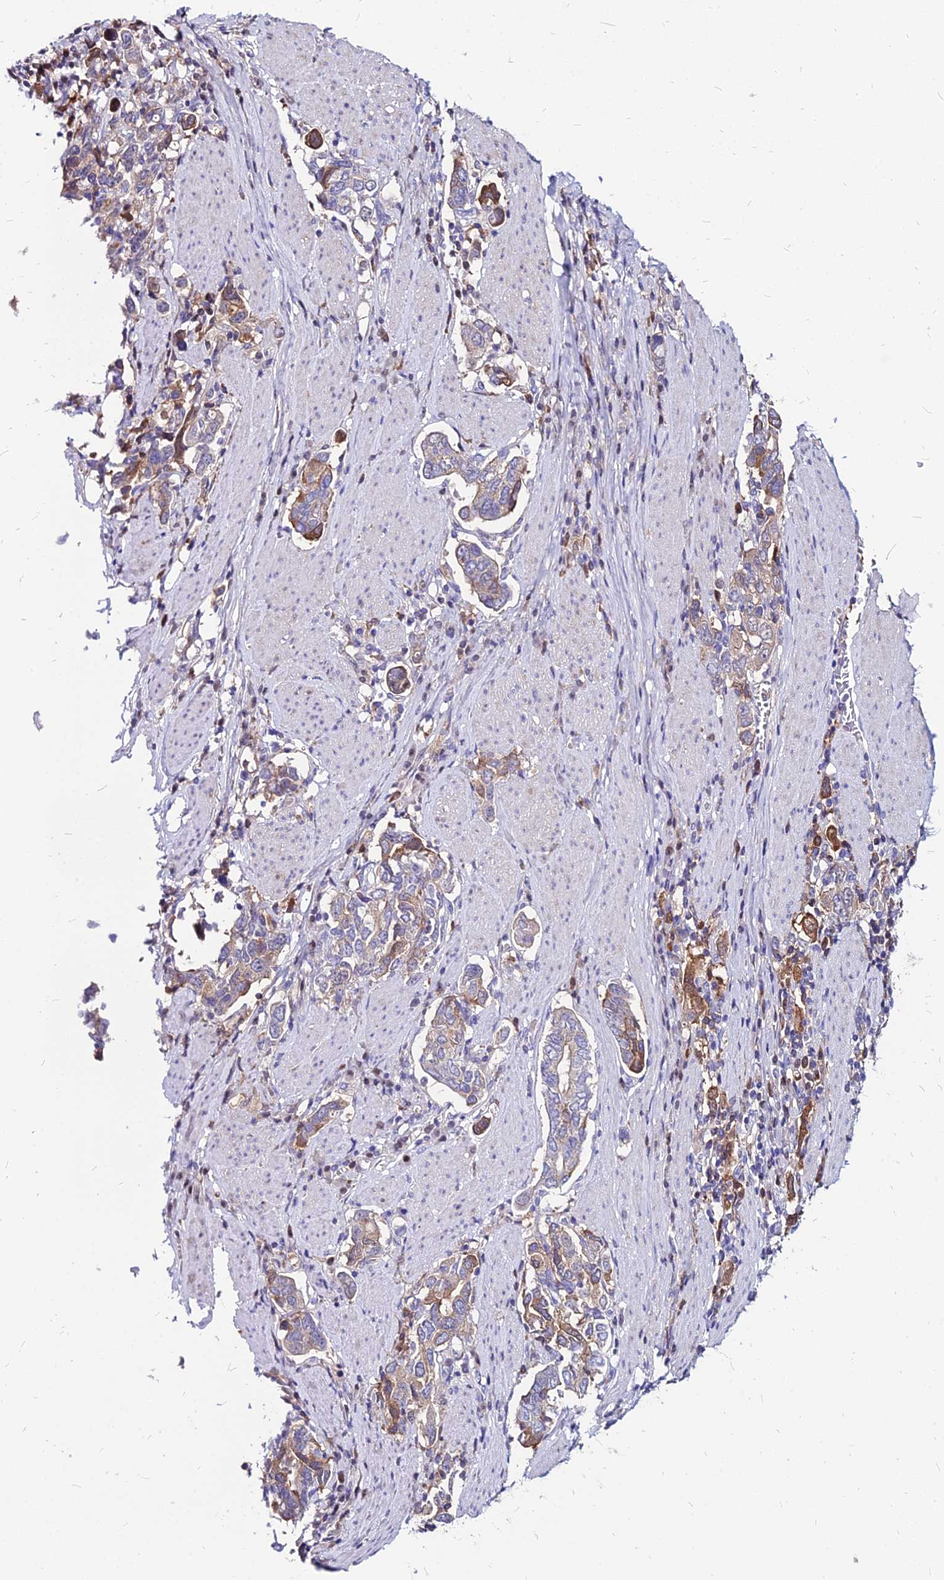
{"staining": {"intensity": "weak", "quantity": "25%-75%", "location": "cytoplasmic/membranous"}, "tissue": "stomach cancer", "cell_type": "Tumor cells", "image_type": "cancer", "snomed": [{"axis": "morphology", "description": "Adenocarcinoma, NOS"}, {"axis": "topography", "description": "Stomach, upper"}, {"axis": "topography", "description": "Stomach"}], "caption": "The micrograph displays staining of adenocarcinoma (stomach), revealing weak cytoplasmic/membranous protein expression (brown color) within tumor cells.", "gene": "ACSM6", "patient": {"sex": "male", "age": 62}}